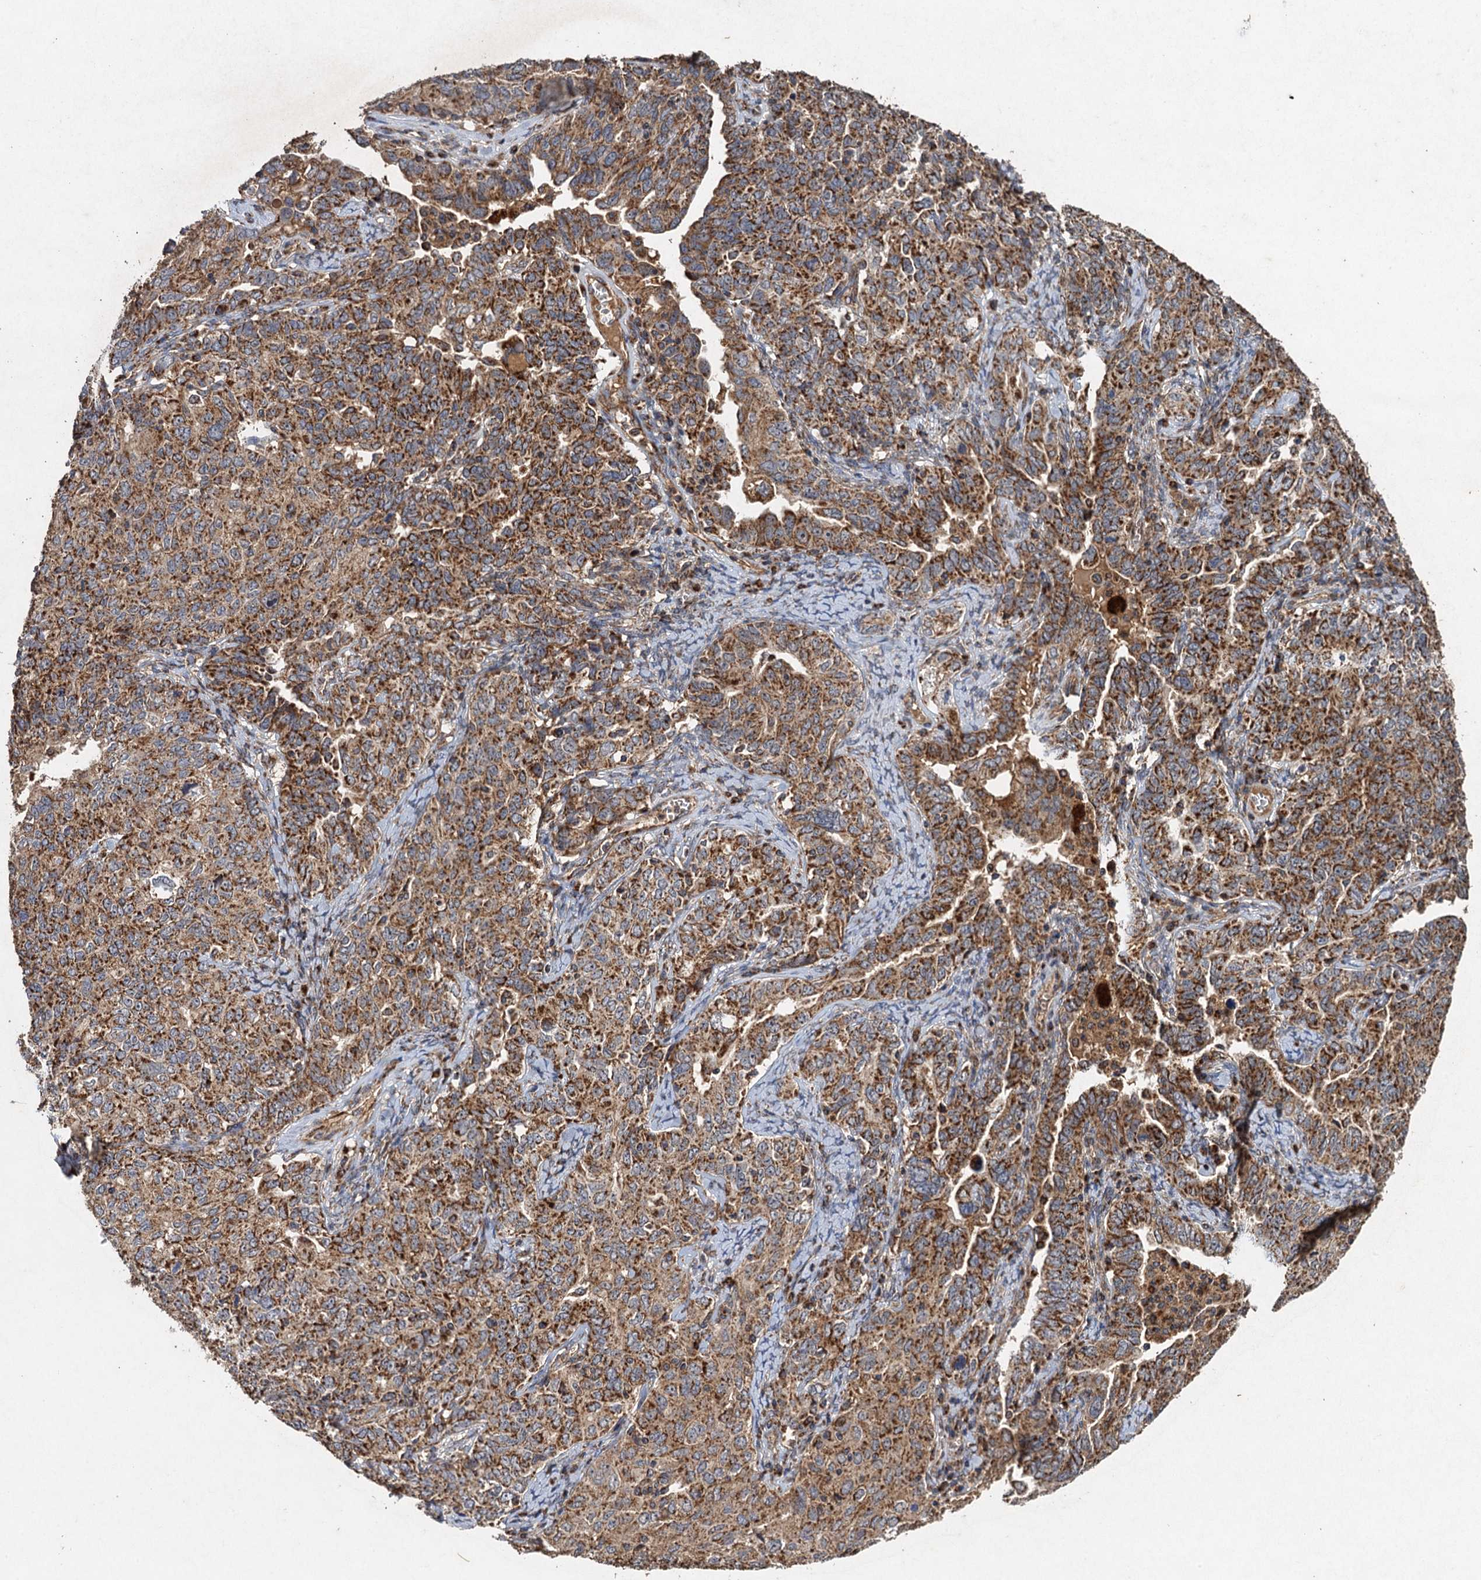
{"staining": {"intensity": "moderate", "quantity": ">75%", "location": "cytoplasmic/membranous"}, "tissue": "ovarian cancer", "cell_type": "Tumor cells", "image_type": "cancer", "snomed": [{"axis": "morphology", "description": "Carcinoma, endometroid"}, {"axis": "topography", "description": "Ovary"}], "caption": "Protein staining of ovarian endometroid carcinoma tissue demonstrates moderate cytoplasmic/membranous expression in approximately >75% of tumor cells. (DAB = brown stain, brightfield microscopy at high magnification).", "gene": "NDUFA13", "patient": {"sex": "female", "age": 62}}